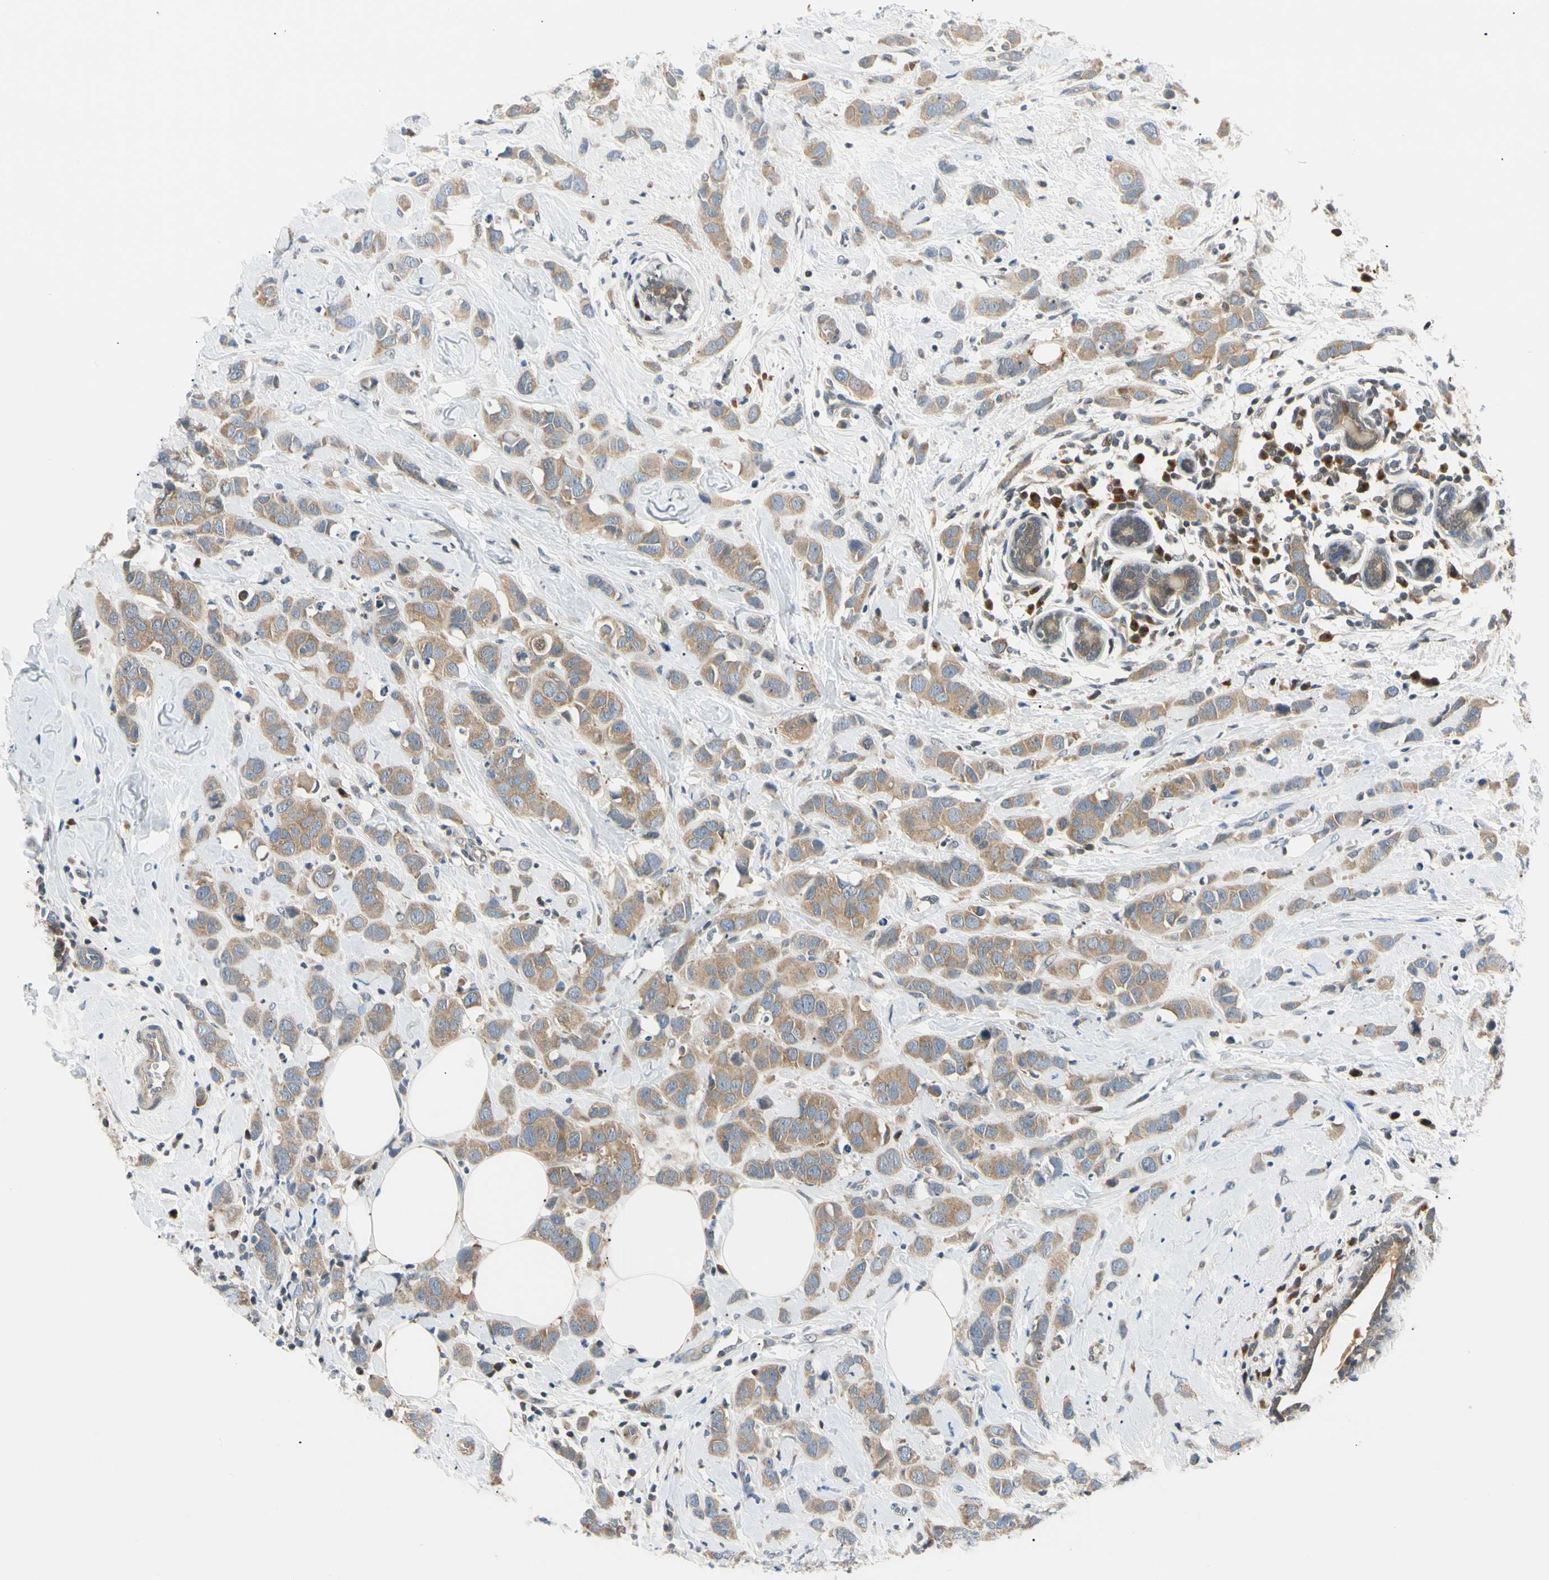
{"staining": {"intensity": "moderate", "quantity": ">75%", "location": "cytoplasmic/membranous"}, "tissue": "breast cancer", "cell_type": "Tumor cells", "image_type": "cancer", "snomed": [{"axis": "morphology", "description": "Normal tissue, NOS"}, {"axis": "morphology", "description": "Duct carcinoma"}, {"axis": "topography", "description": "Breast"}], "caption": "Immunohistochemistry of breast cancer (intraductal carcinoma) demonstrates medium levels of moderate cytoplasmic/membranous staining in approximately >75% of tumor cells. (IHC, brightfield microscopy, high magnification).", "gene": "SEC23B", "patient": {"sex": "female", "age": 50}}